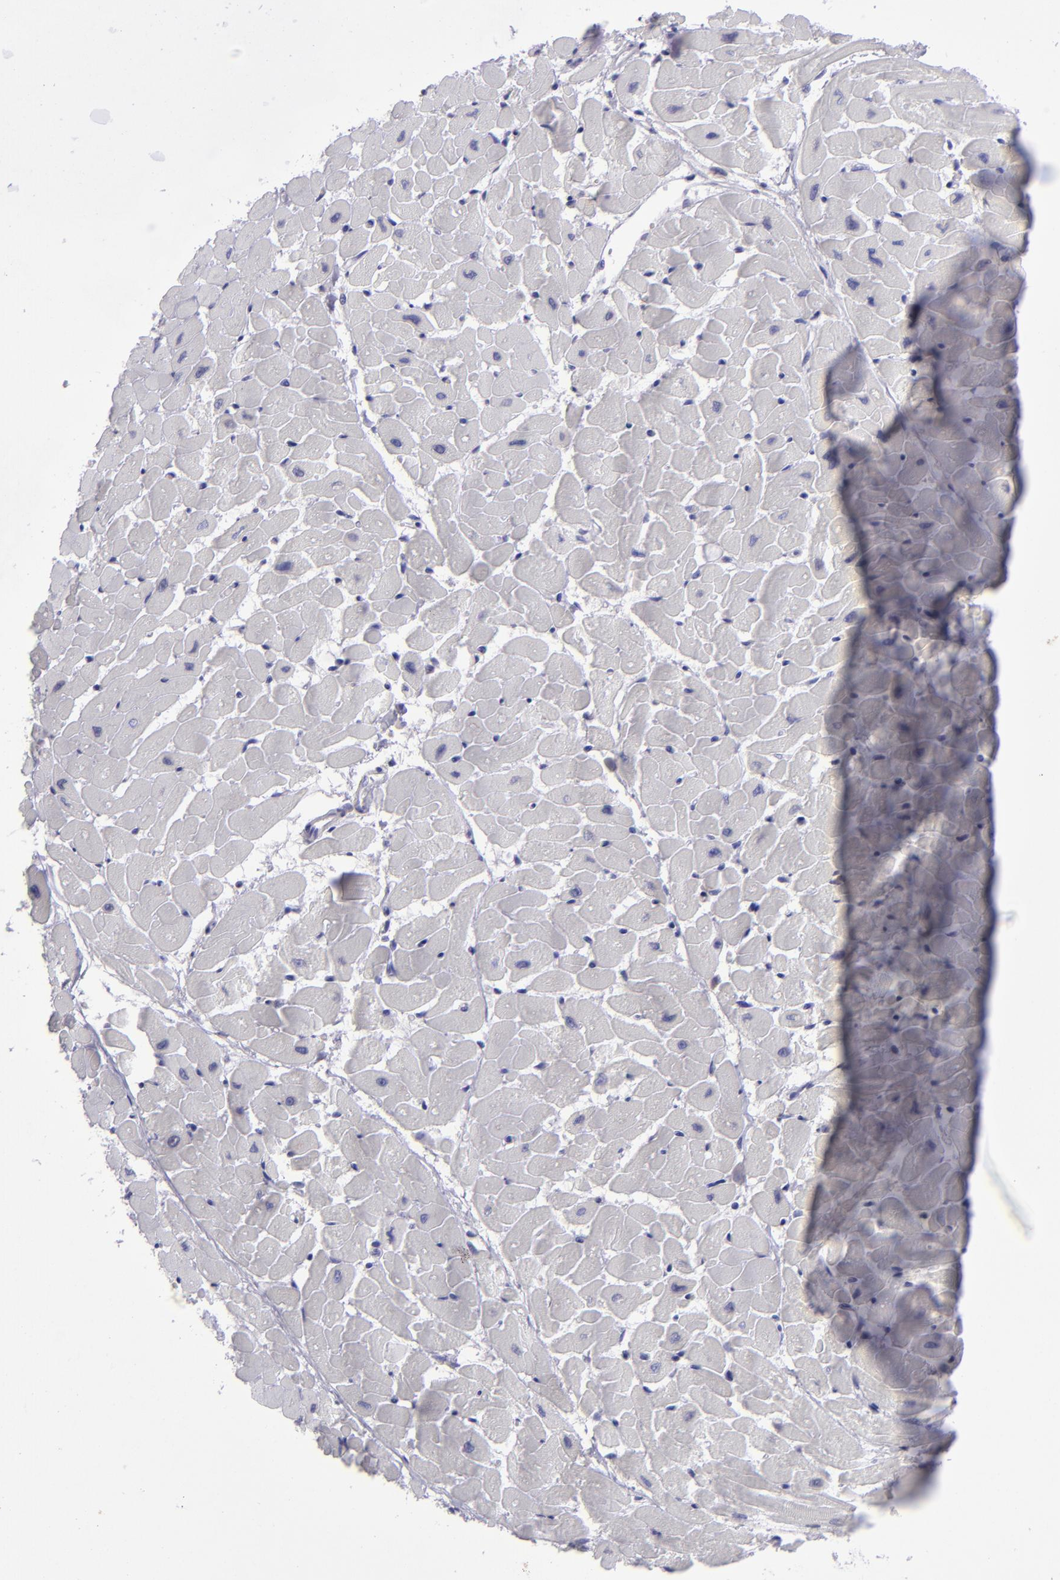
{"staining": {"intensity": "negative", "quantity": "none", "location": "none"}, "tissue": "heart muscle", "cell_type": "Cardiomyocytes", "image_type": "normal", "snomed": [{"axis": "morphology", "description": "Normal tissue, NOS"}, {"axis": "topography", "description": "Heart"}], "caption": "A high-resolution image shows immunohistochemistry staining of benign heart muscle, which displays no significant staining in cardiomyocytes.", "gene": "CD48", "patient": {"sex": "female", "age": 19}}